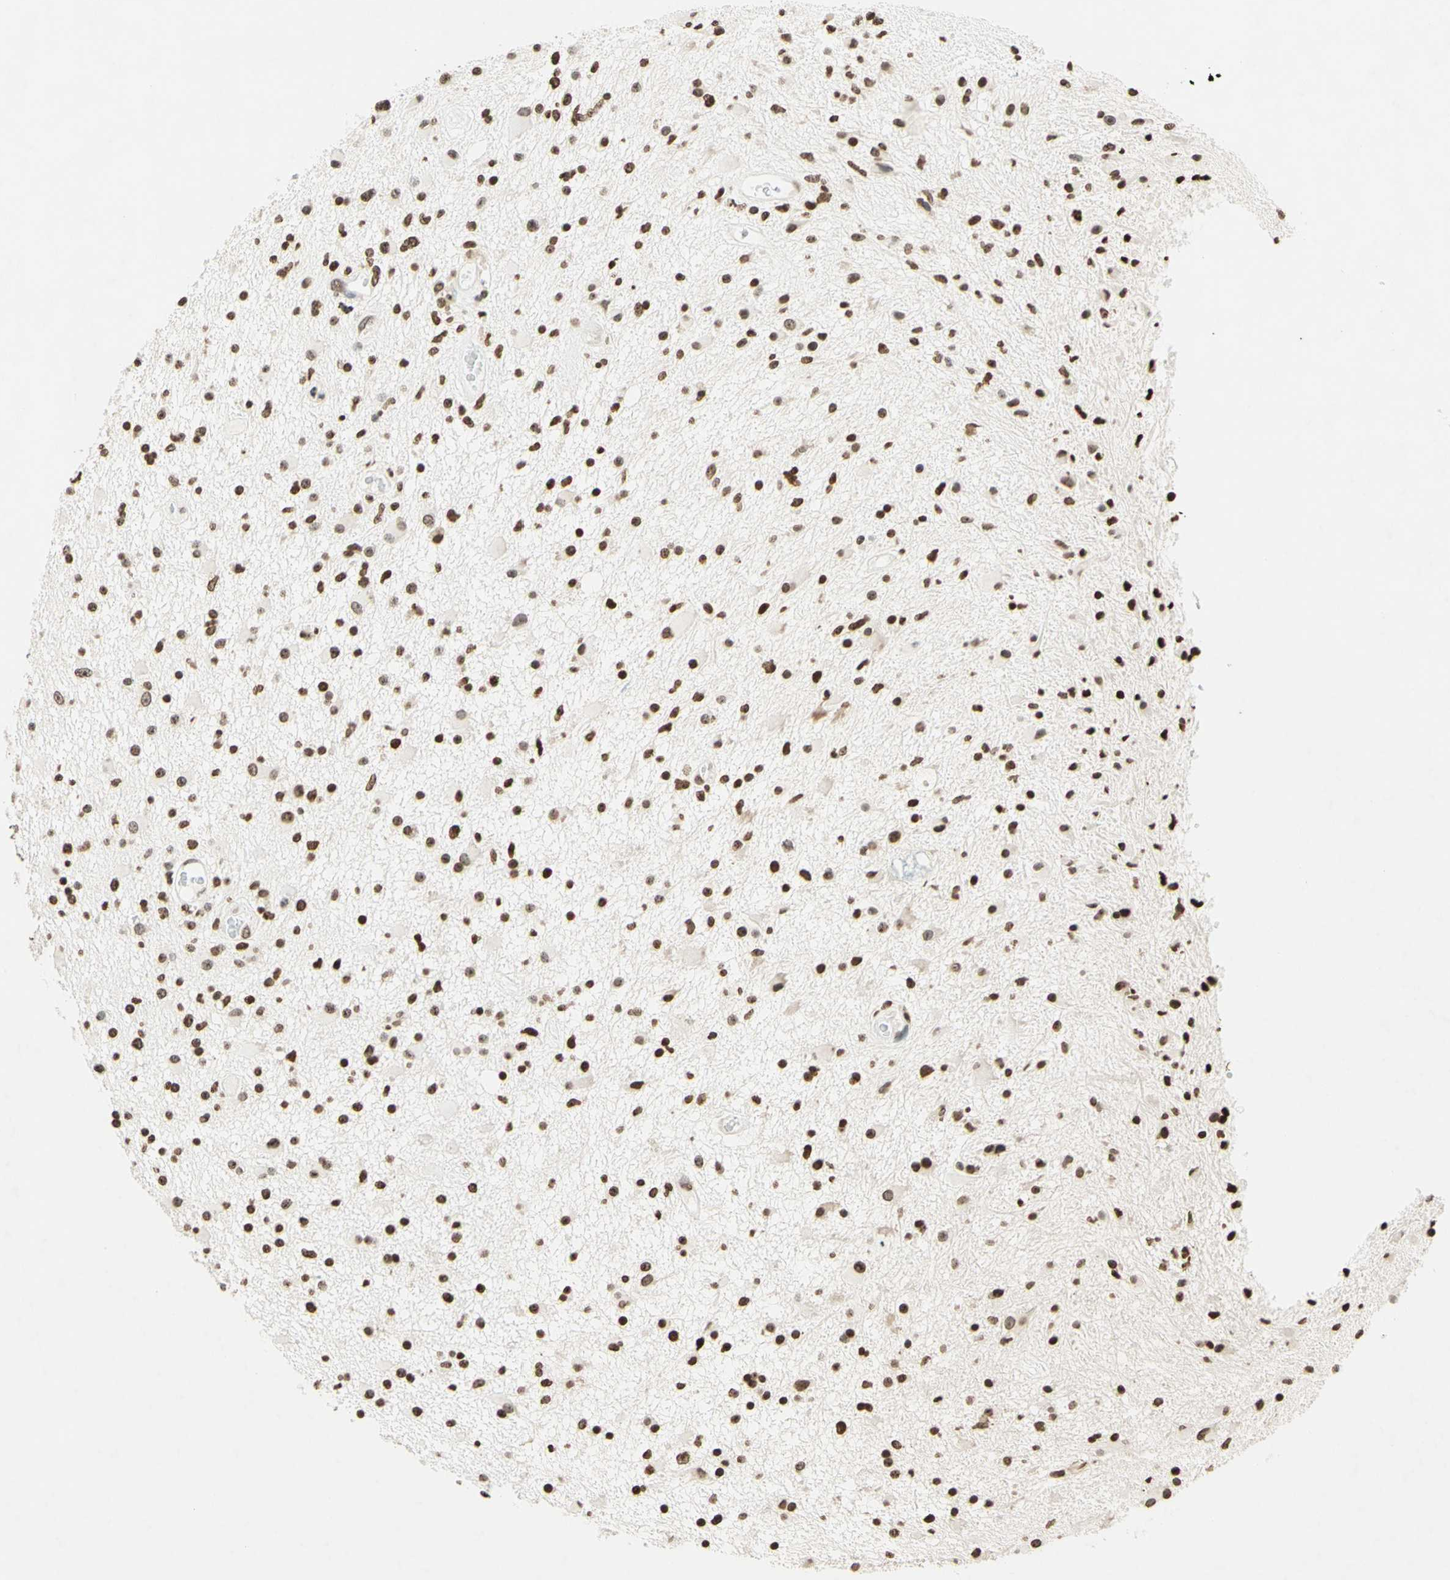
{"staining": {"intensity": "strong", "quantity": "25%-75%", "location": "nuclear"}, "tissue": "glioma", "cell_type": "Tumor cells", "image_type": "cancer", "snomed": [{"axis": "morphology", "description": "Glioma, malignant, High grade"}, {"axis": "topography", "description": "Brain"}], "caption": "IHC of human high-grade glioma (malignant) reveals high levels of strong nuclear staining in approximately 25%-75% of tumor cells.", "gene": "MSH2", "patient": {"sex": "male", "age": 33}}